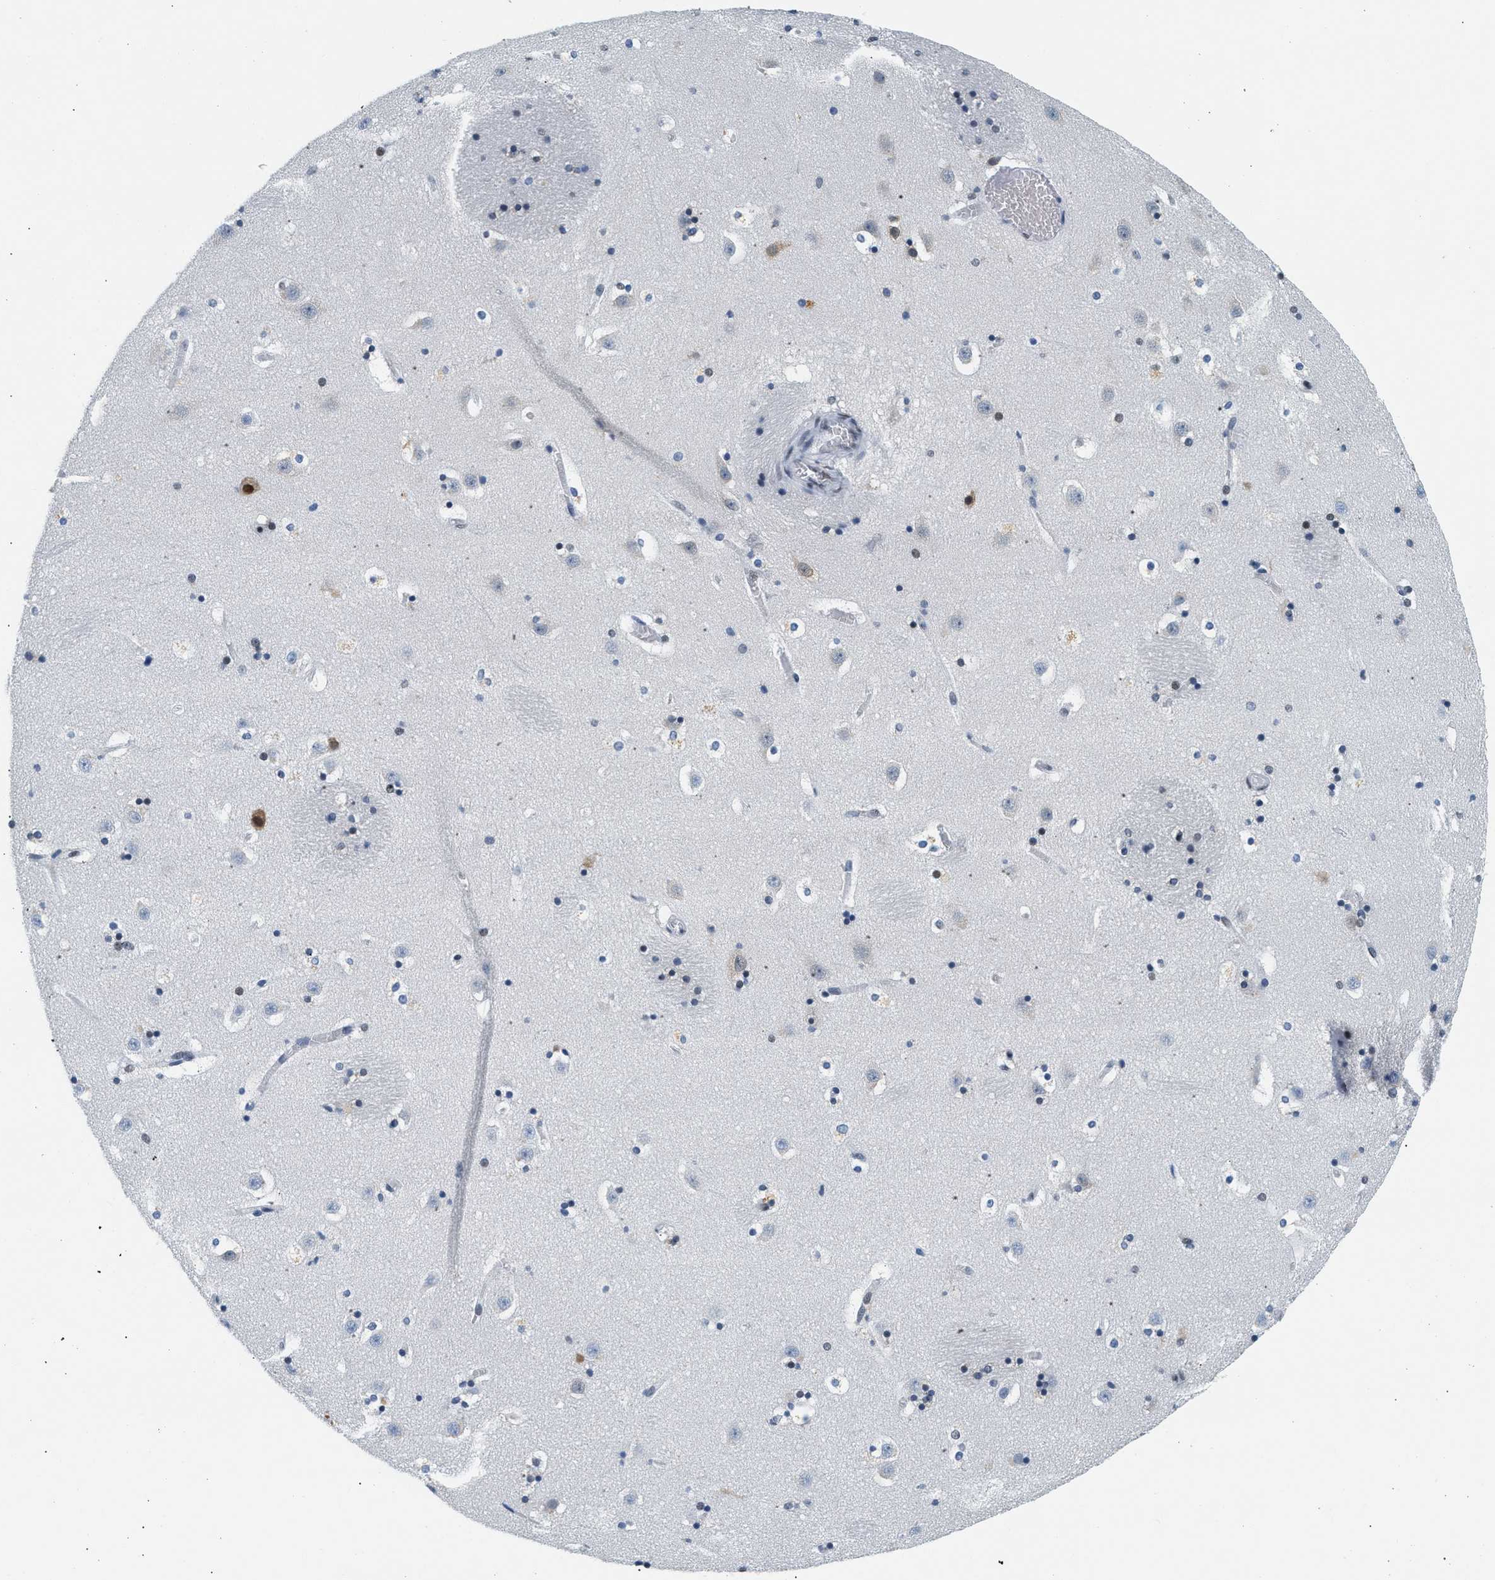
{"staining": {"intensity": "moderate", "quantity": "<25%", "location": "cytoplasmic/membranous,nuclear"}, "tissue": "caudate", "cell_type": "Glial cells", "image_type": "normal", "snomed": [{"axis": "morphology", "description": "Normal tissue, NOS"}, {"axis": "topography", "description": "Lateral ventricle wall"}], "caption": "Immunohistochemical staining of benign human caudate reveals low levels of moderate cytoplasmic/membranous,nuclear positivity in approximately <25% of glial cells.", "gene": "ATF2", "patient": {"sex": "male", "age": 45}}